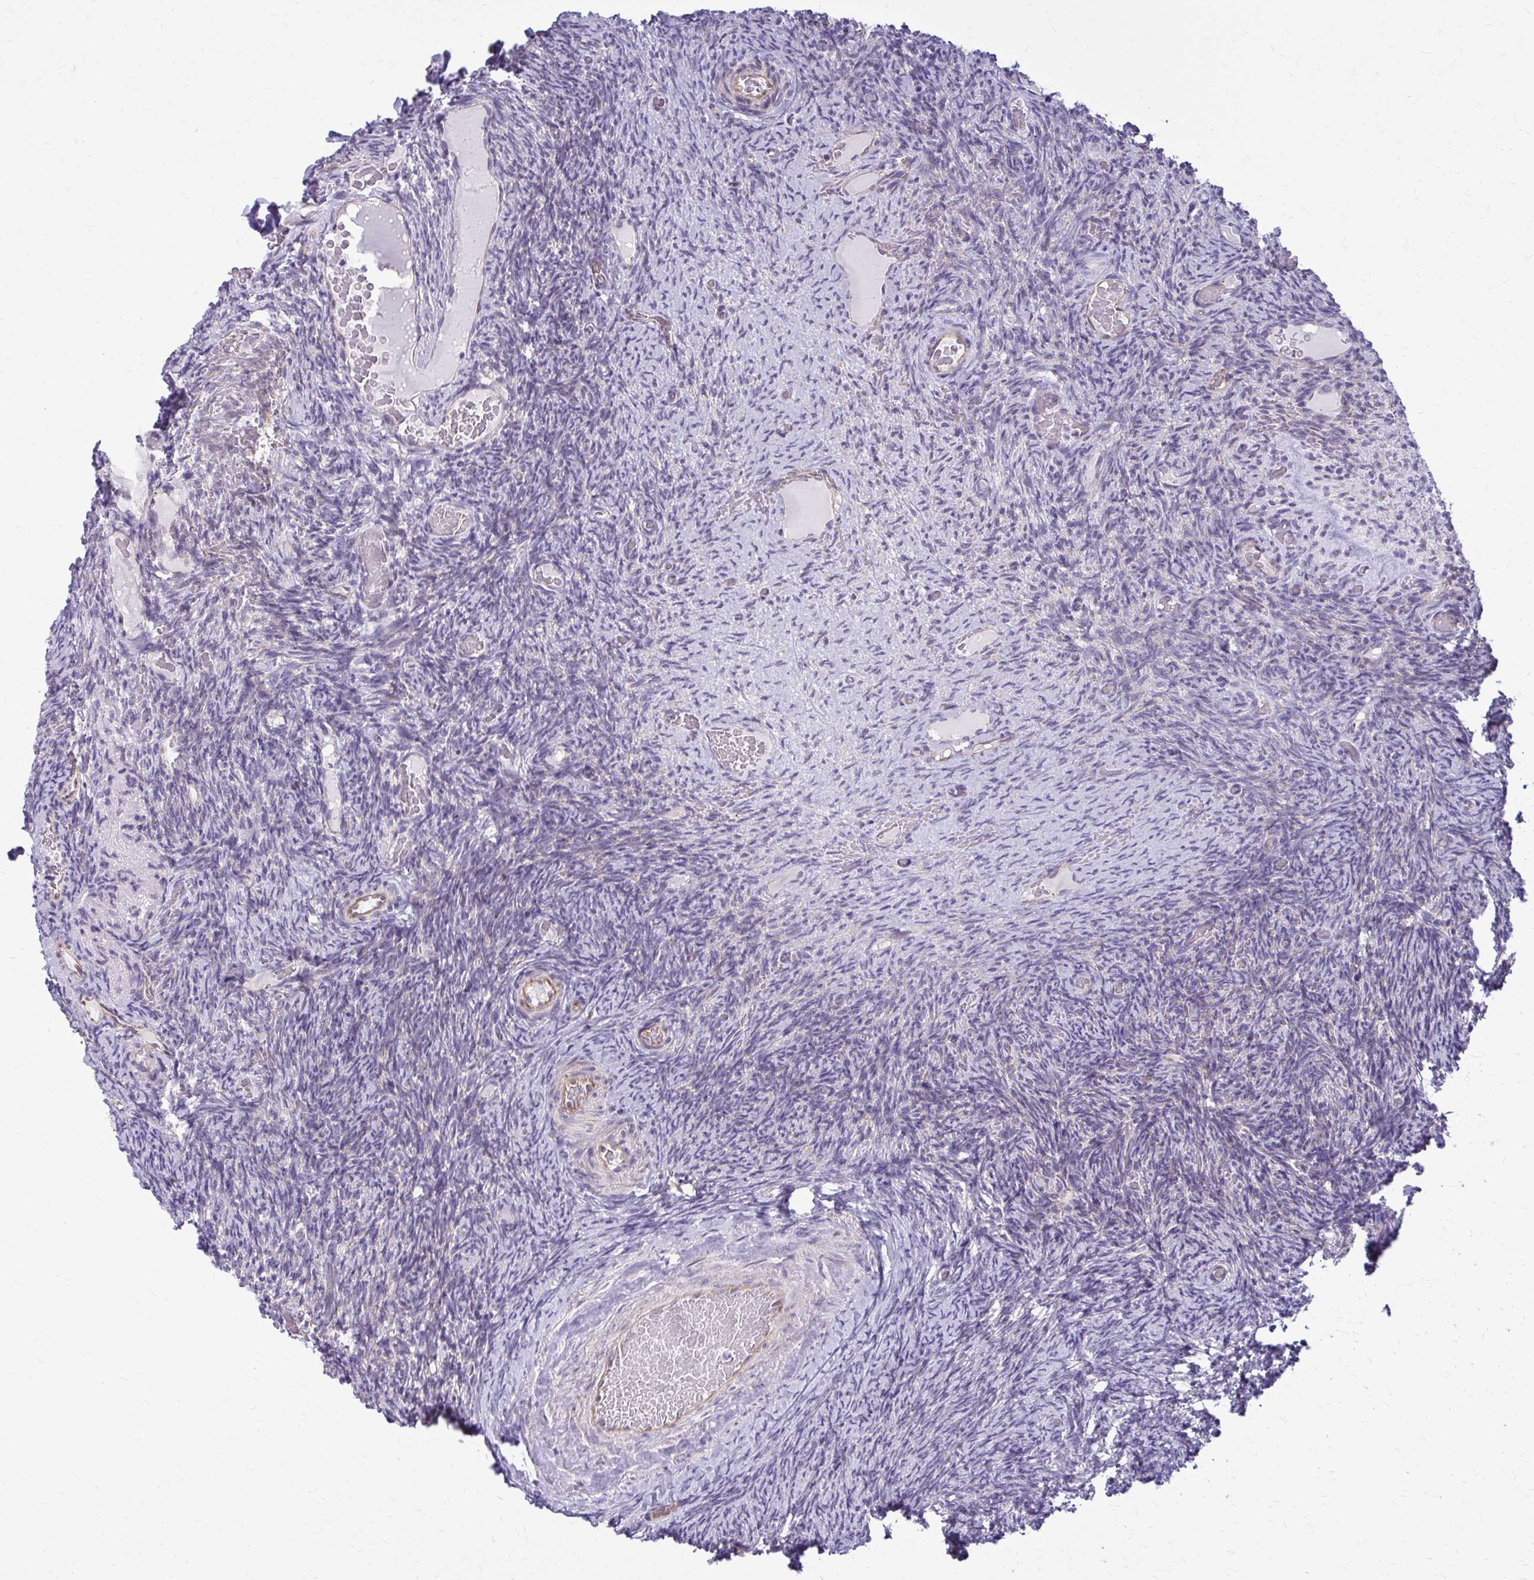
{"staining": {"intensity": "negative", "quantity": "none", "location": "none"}, "tissue": "ovary", "cell_type": "Ovarian stroma cells", "image_type": "normal", "snomed": [{"axis": "morphology", "description": "Normal tissue, NOS"}, {"axis": "topography", "description": "Ovary"}], "caption": "Immunohistochemistry (IHC) histopathology image of unremarkable human ovary stained for a protein (brown), which demonstrates no staining in ovarian stroma cells.", "gene": "DEPP1", "patient": {"sex": "female", "age": 34}}